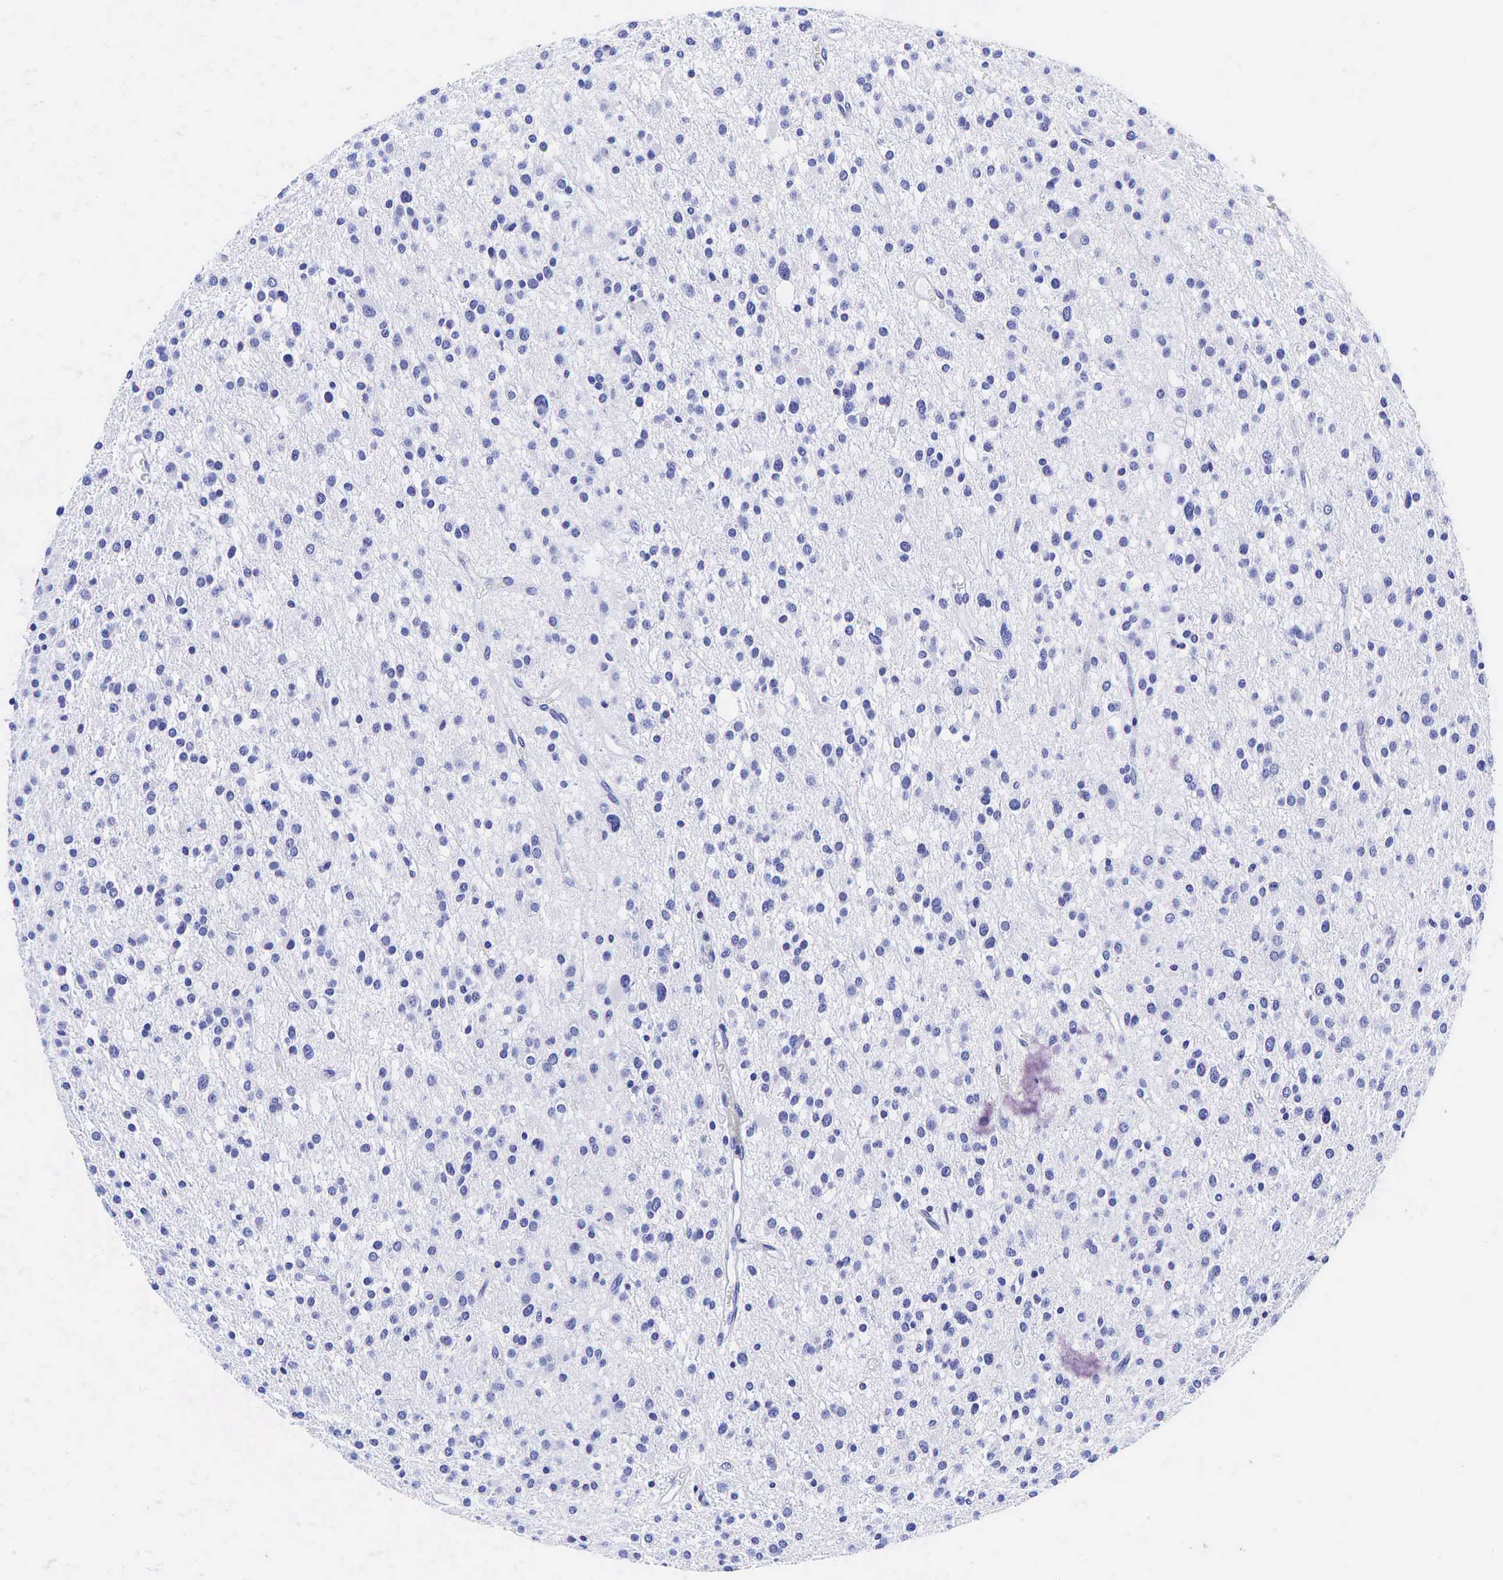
{"staining": {"intensity": "negative", "quantity": "none", "location": "none"}, "tissue": "glioma", "cell_type": "Tumor cells", "image_type": "cancer", "snomed": [{"axis": "morphology", "description": "Glioma, malignant, Low grade"}, {"axis": "topography", "description": "Brain"}], "caption": "A histopathology image of human malignant glioma (low-grade) is negative for staining in tumor cells.", "gene": "GCG", "patient": {"sex": "female", "age": 36}}